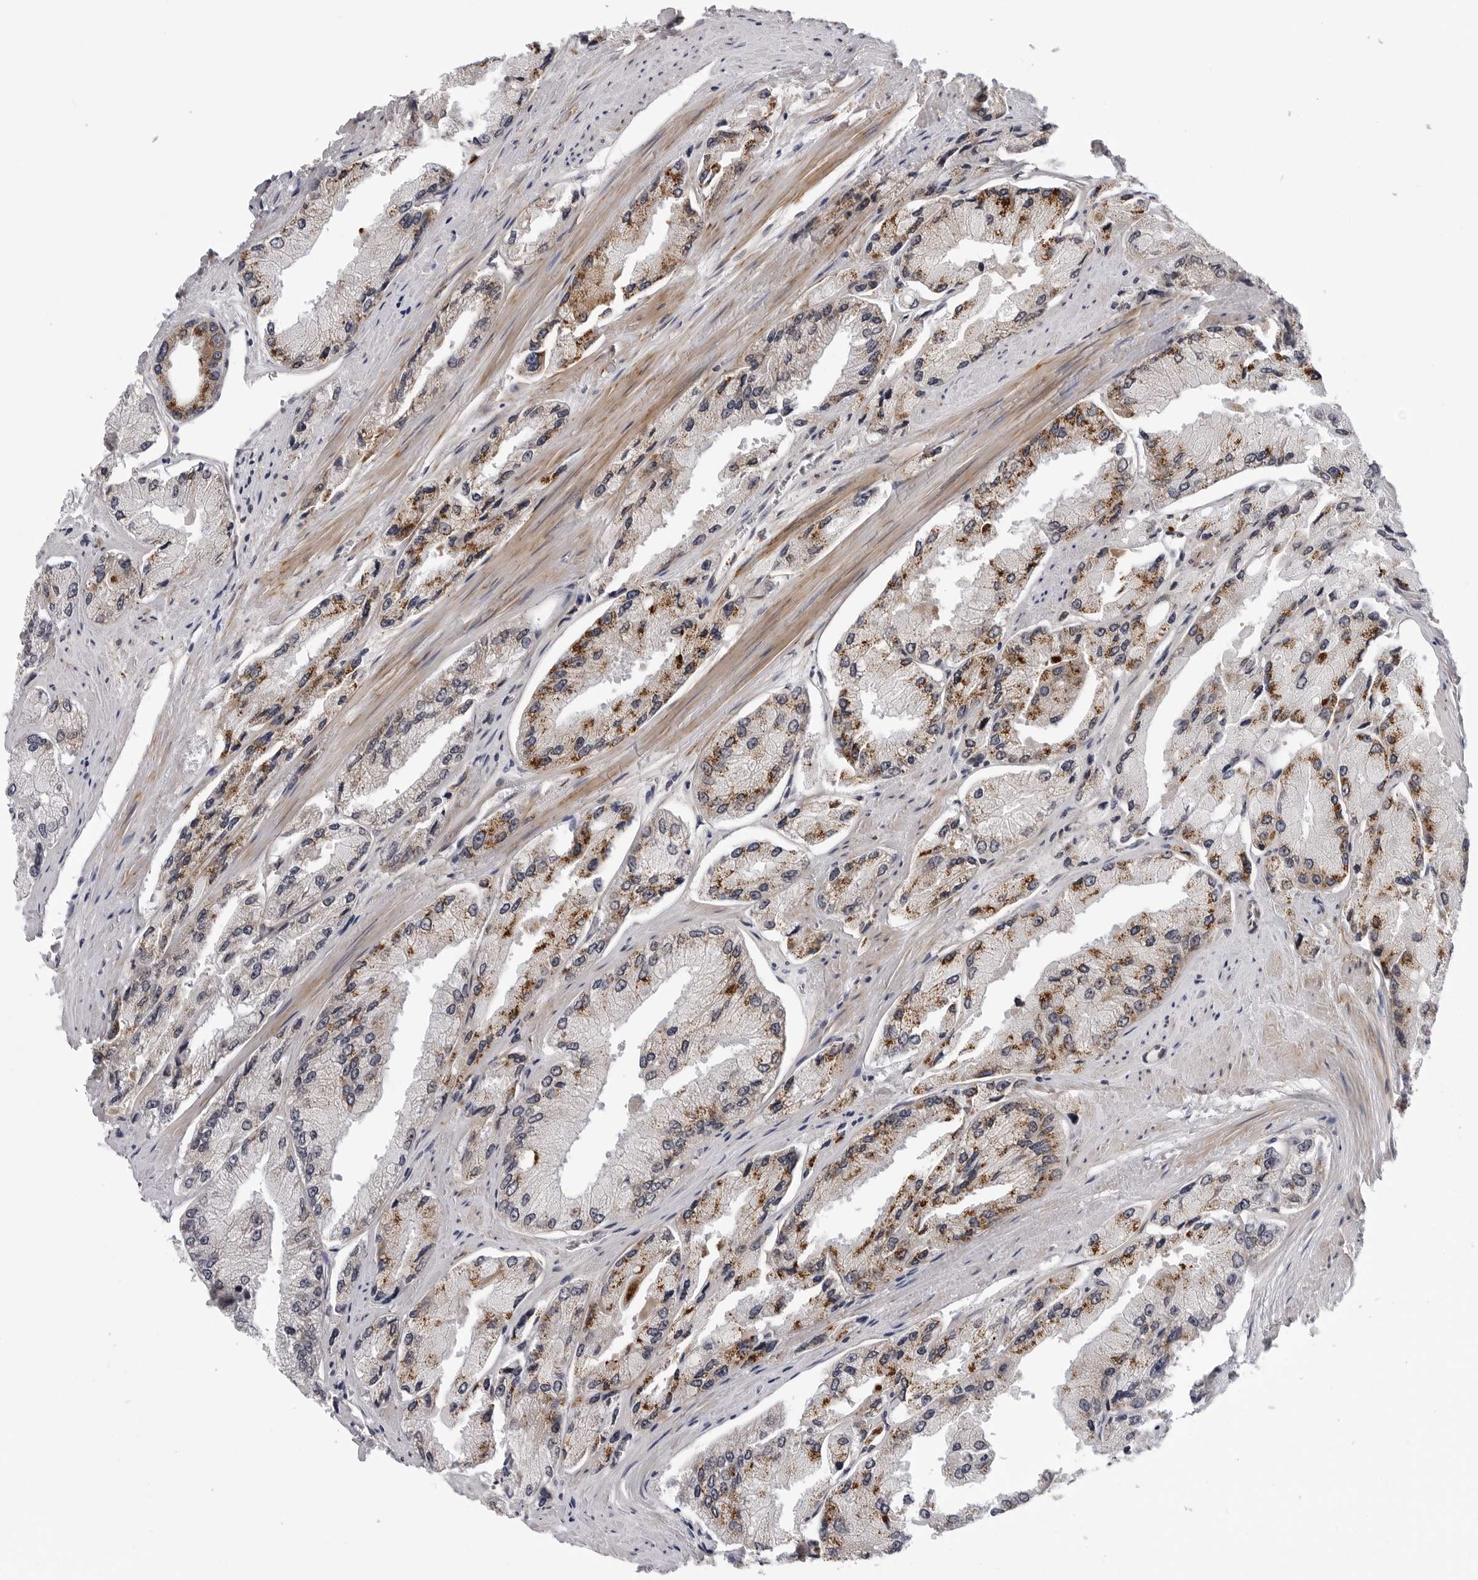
{"staining": {"intensity": "moderate", "quantity": "25%-75%", "location": "cytoplasmic/membranous"}, "tissue": "prostate cancer", "cell_type": "Tumor cells", "image_type": "cancer", "snomed": [{"axis": "morphology", "description": "Adenocarcinoma, High grade"}, {"axis": "topography", "description": "Prostate"}], "caption": "There is medium levels of moderate cytoplasmic/membranous positivity in tumor cells of prostate cancer (high-grade adenocarcinoma), as demonstrated by immunohistochemical staining (brown color).", "gene": "KIAA1614", "patient": {"sex": "male", "age": 58}}